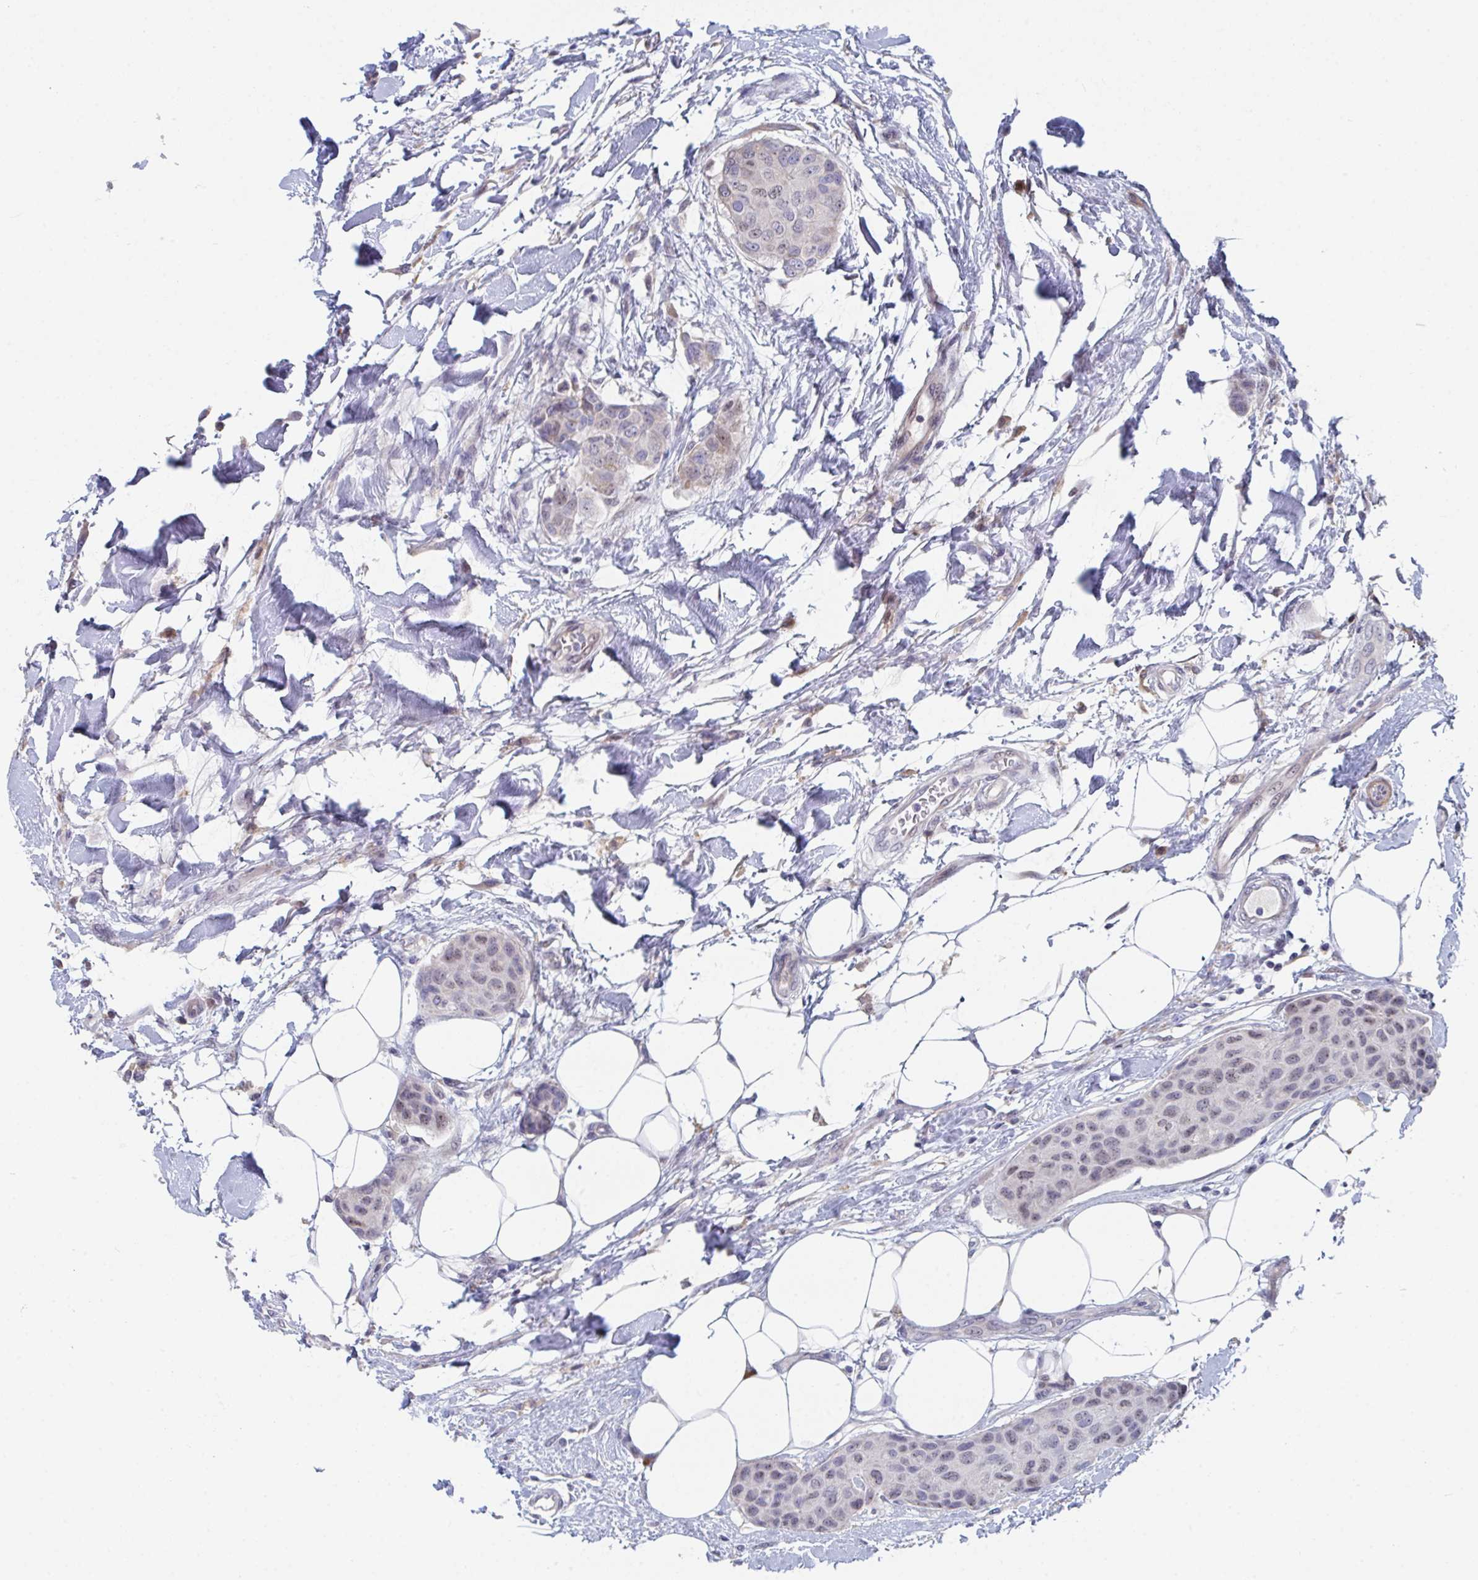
{"staining": {"intensity": "weak", "quantity": ">75%", "location": "nuclear"}, "tissue": "breast cancer", "cell_type": "Tumor cells", "image_type": "cancer", "snomed": [{"axis": "morphology", "description": "Duct carcinoma"}, {"axis": "topography", "description": "Breast"}, {"axis": "topography", "description": "Lymph node"}], "caption": "The micrograph reveals staining of breast intraductal carcinoma, revealing weak nuclear protein positivity (brown color) within tumor cells.", "gene": "CENPT", "patient": {"sex": "female", "age": 80}}